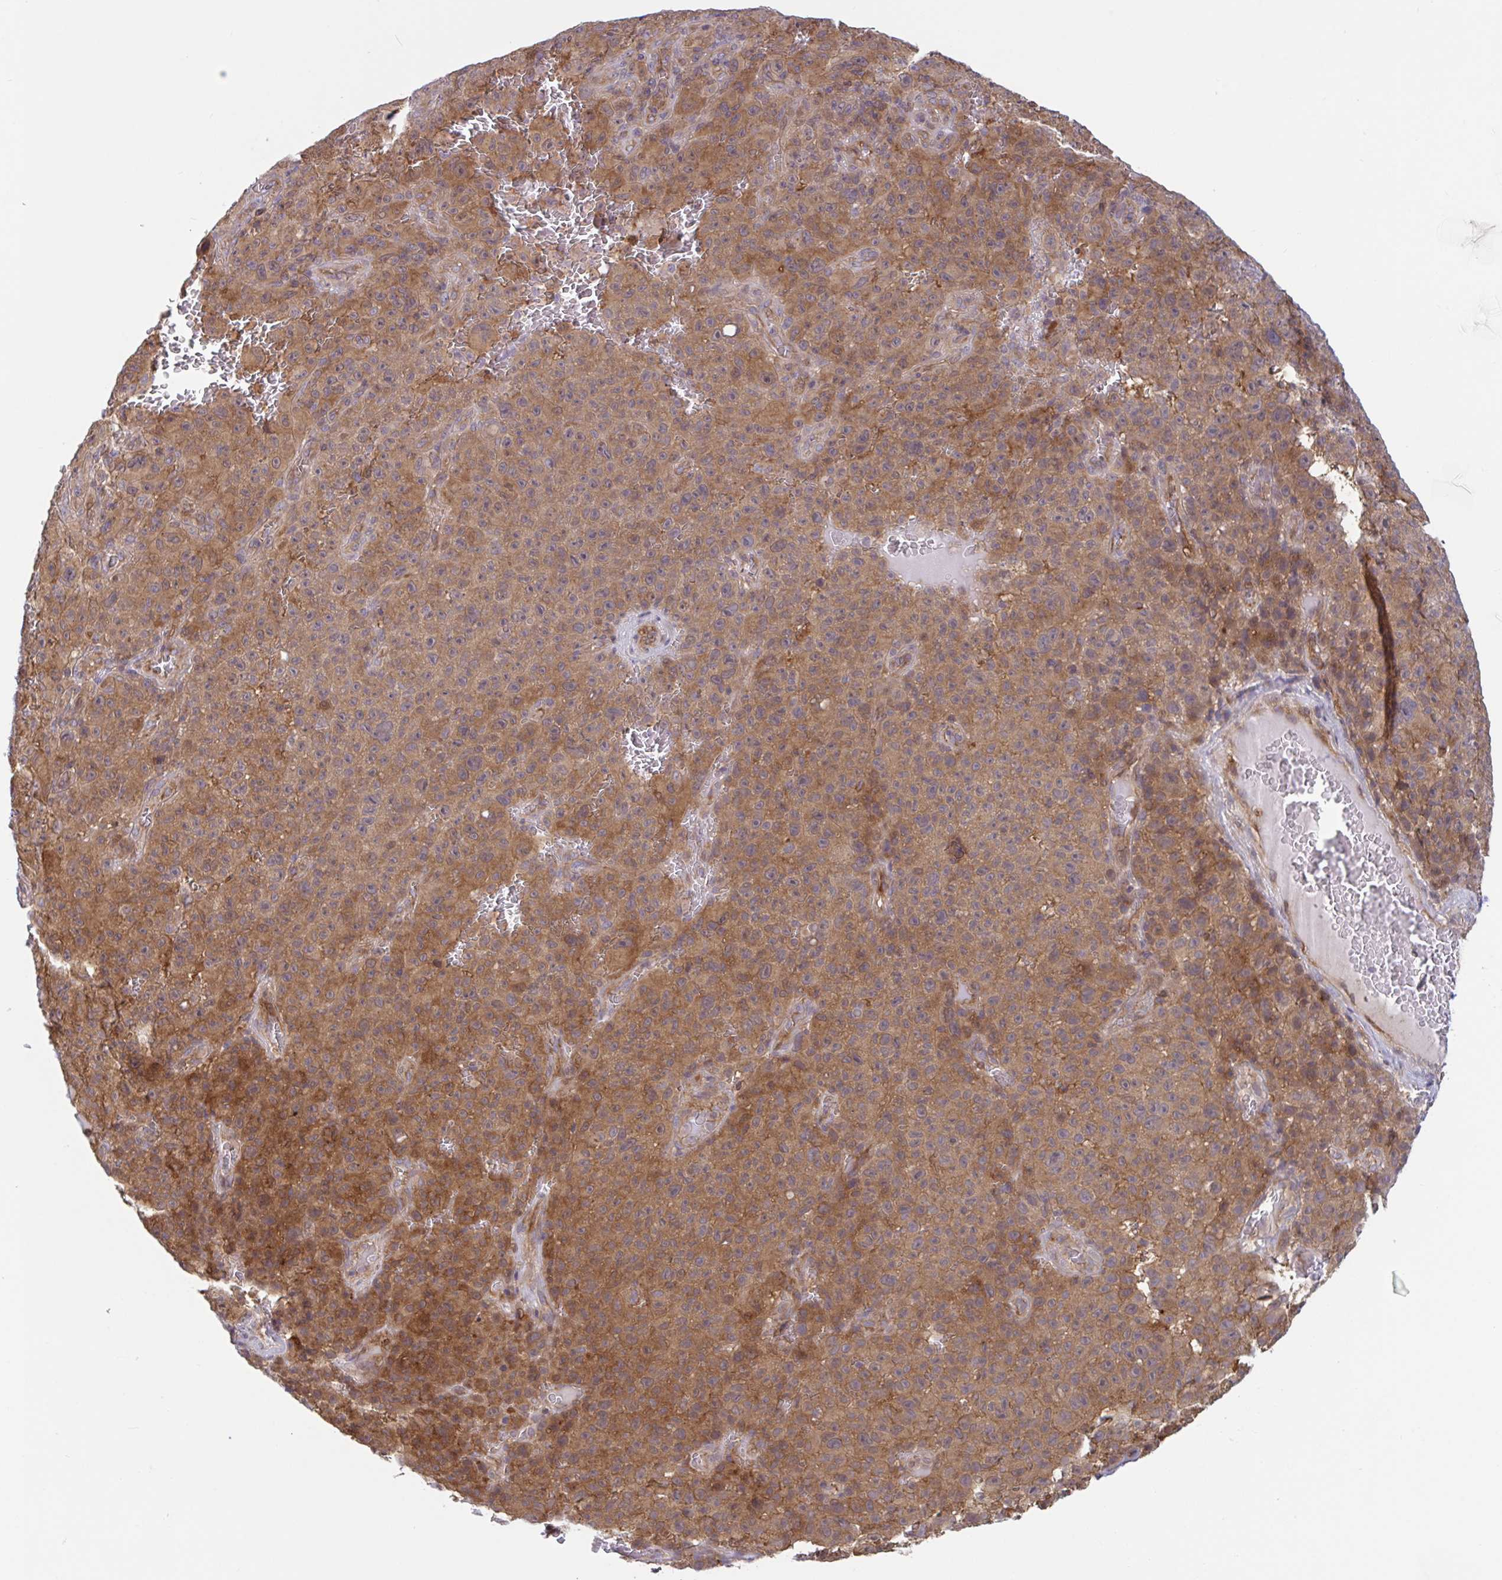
{"staining": {"intensity": "moderate", "quantity": ">75%", "location": "cytoplasmic/membranous"}, "tissue": "melanoma", "cell_type": "Tumor cells", "image_type": "cancer", "snomed": [{"axis": "morphology", "description": "Malignant melanoma, NOS"}, {"axis": "topography", "description": "Skin"}], "caption": "Immunohistochemistry (DAB (3,3'-diaminobenzidine)) staining of melanoma exhibits moderate cytoplasmic/membranous protein expression in approximately >75% of tumor cells.", "gene": "LMNTD2", "patient": {"sex": "female", "age": 82}}